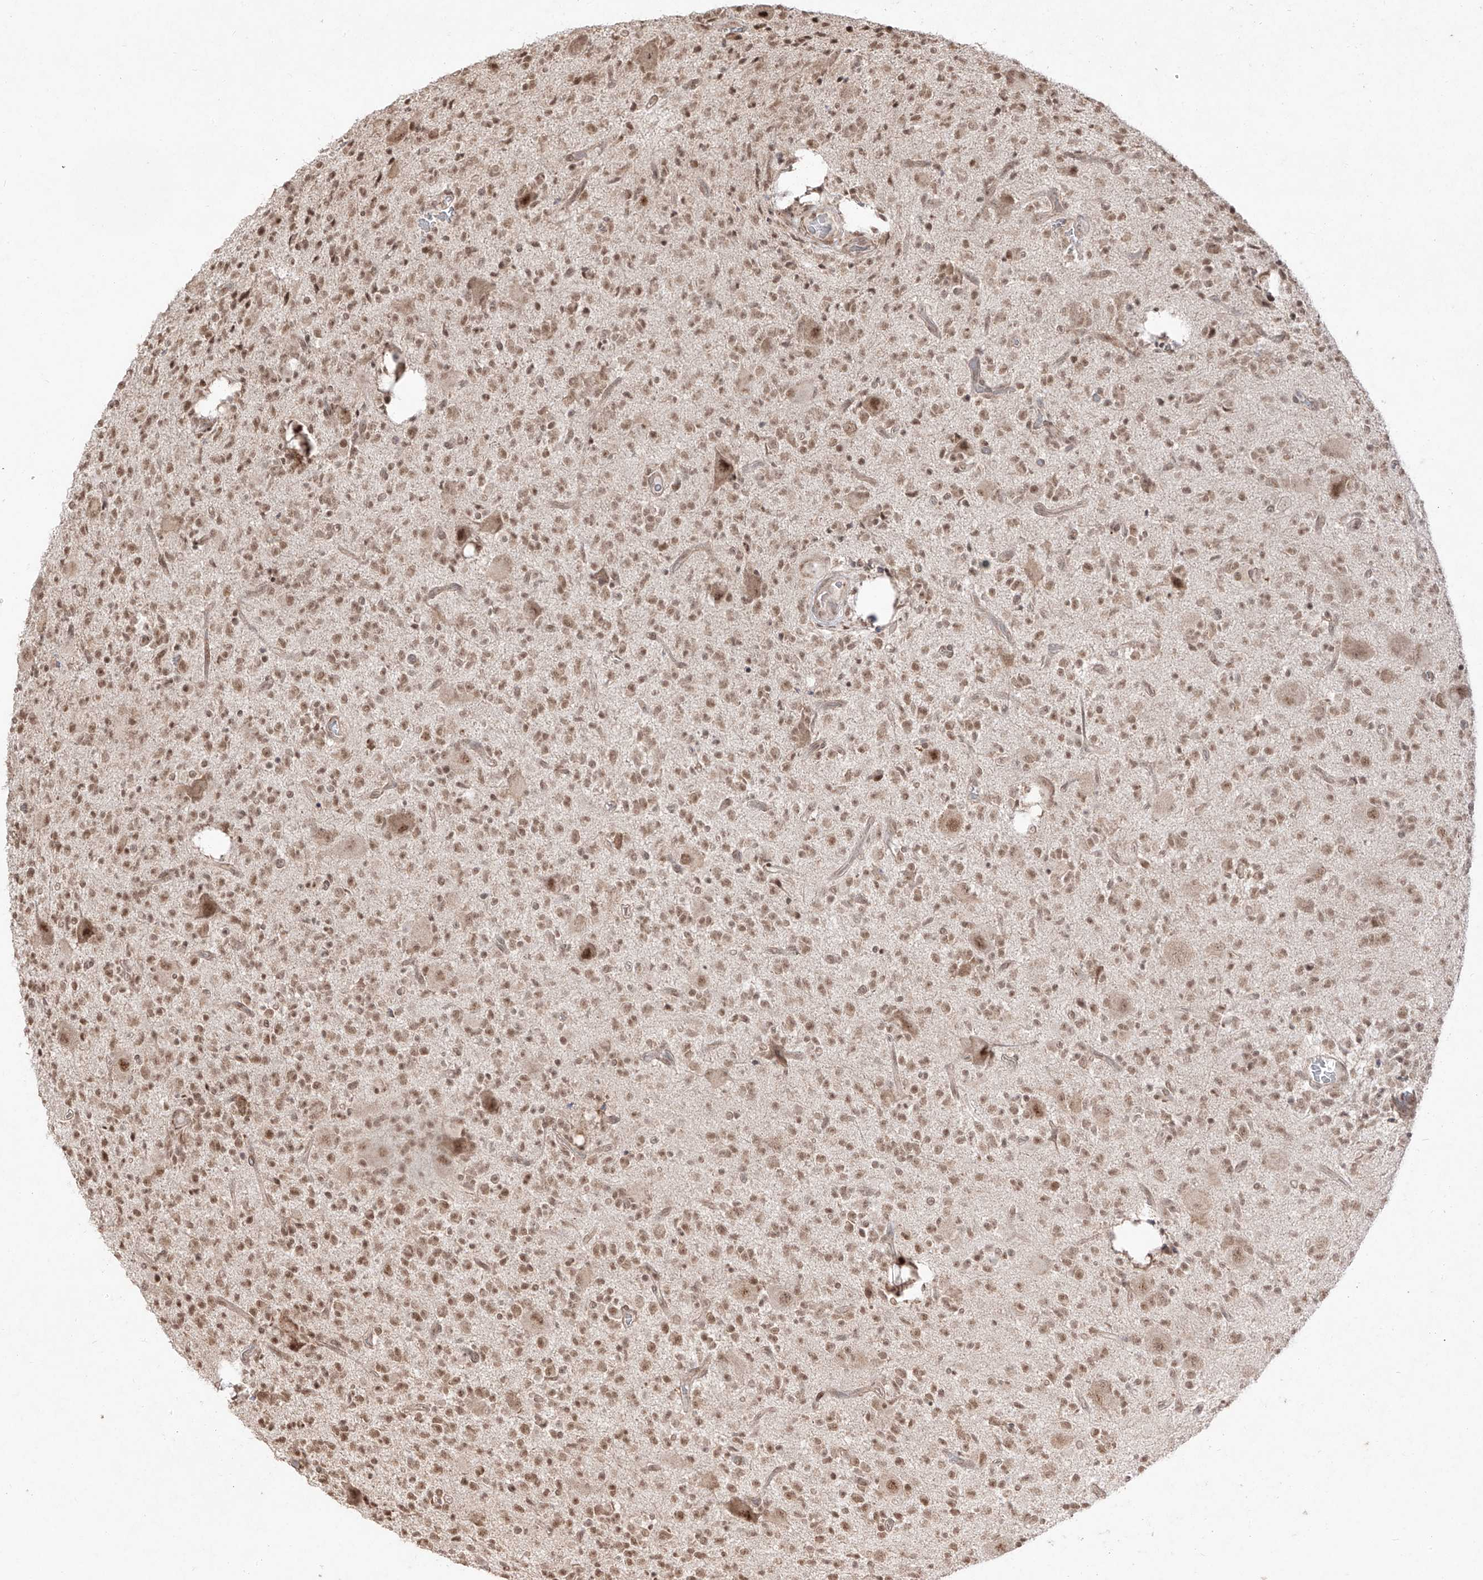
{"staining": {"intensity": "moderate", "quantity": ">75%", "location": "nuclear"}, "tissue": "glioma", "cell_type": "Tumor cells", "image_type": "cancer", "snomed": [{"axis": "morphology", "description": "Glioma, malignant, High grade"}, {"axis": "topography", "description": "Brain"}], "caption": "Moderate nuclear protein expression is appreciated in about >75% of tumor cells in glioma.", "gene": "SNRNP27", "patient": {"sex": "male", "age": 34}}